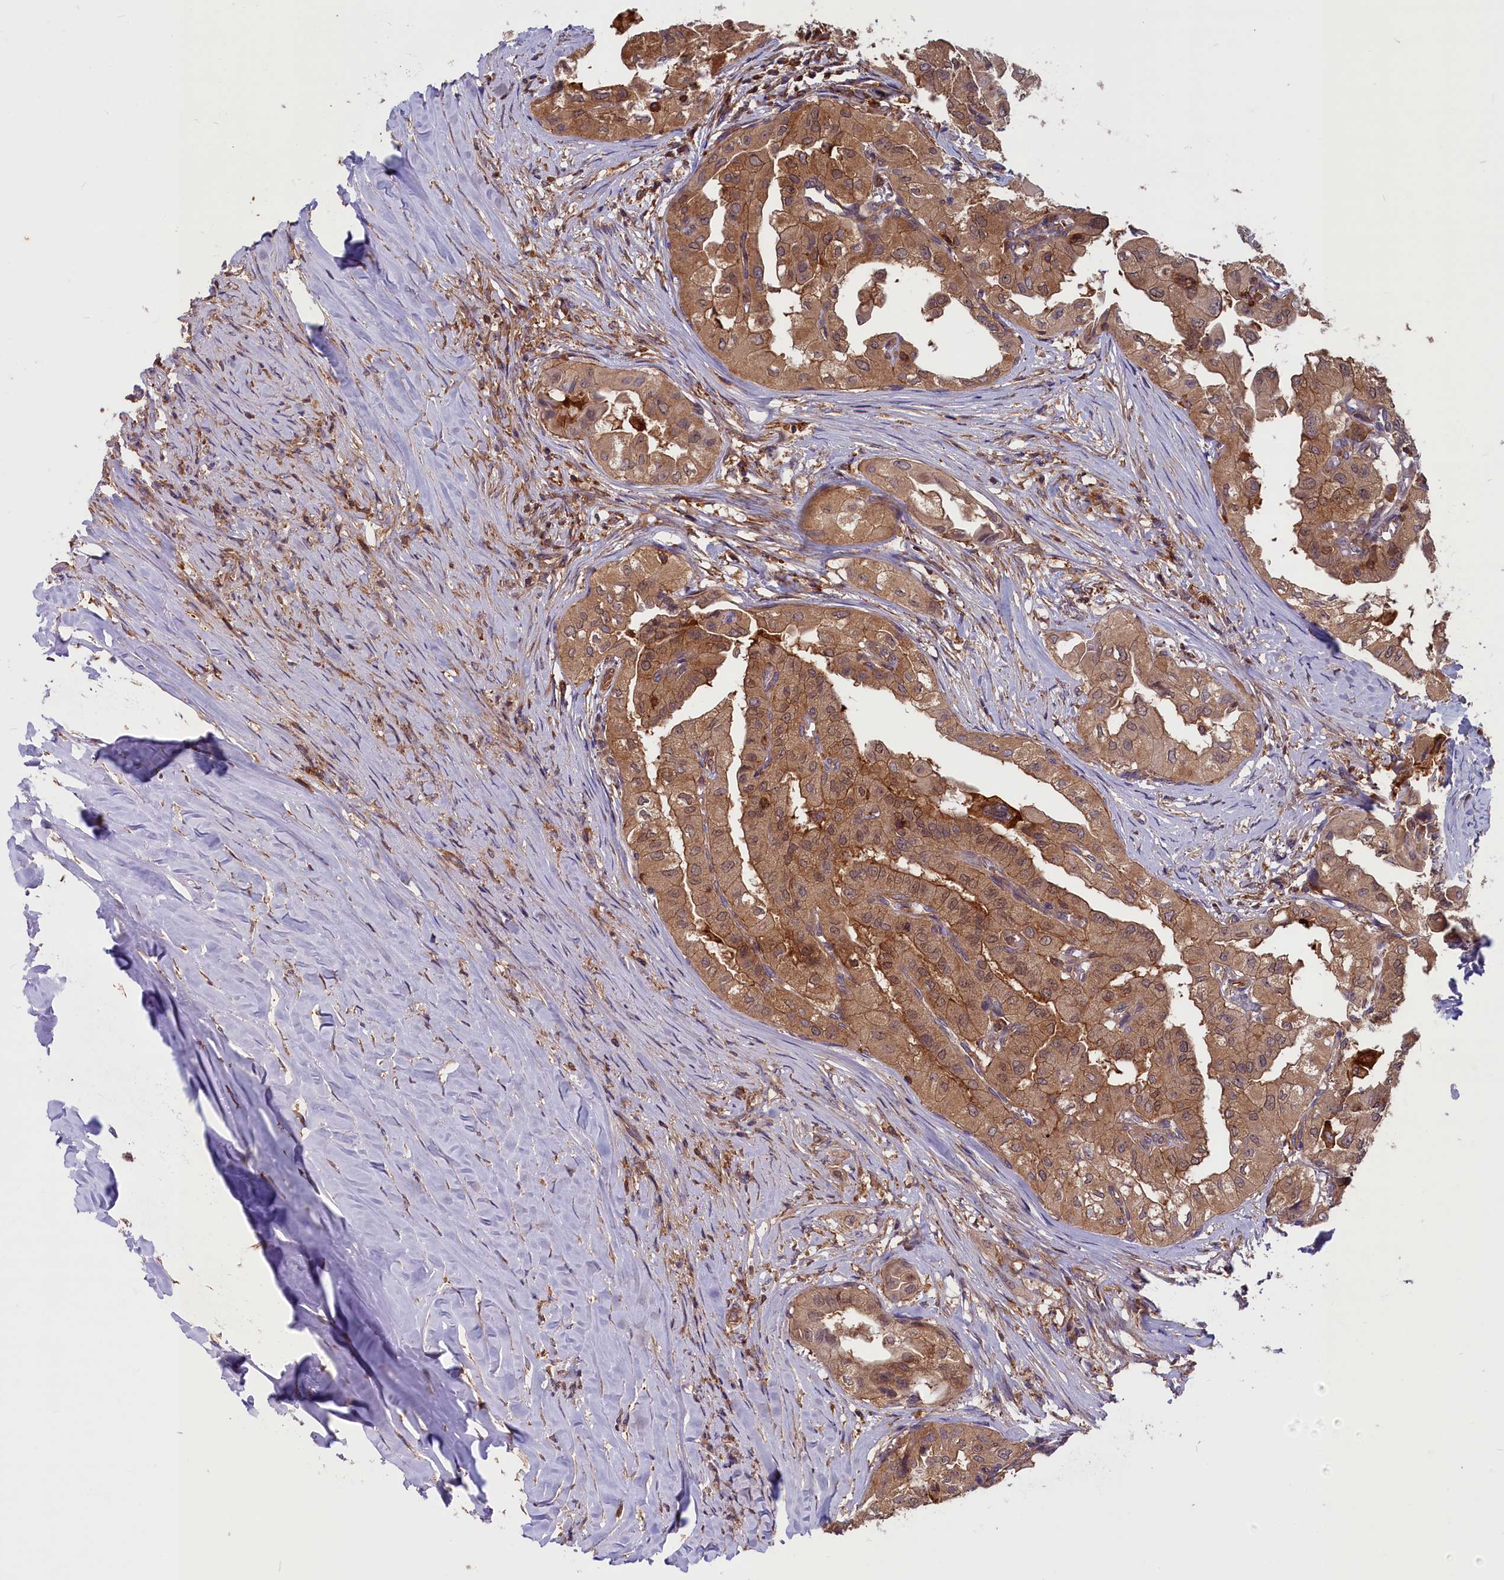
{"staining": {"intensity": "moderate", "quantity": ">75%", "location": "cytoplasmic/membranous,nuclear"}, "tissue": "thyroid cancer", "cell_type": "Tumor cells", "image_type": "cancer", "snomed": [{"axis": "morphology", "description": "Papillary adenocarcinoma, NOS"}, {"axis": "topography", "description": "Thyroid gland"}], "caption": "Protein staining of papillary adenocarcinoma (thyroid) tissue reveals moderate cytoplasmic/membranous and nuclear positivity in approximately >75% of tumor cells.", "gene": "MYO9B", "patient": {"sex": "female", "age": 59}}